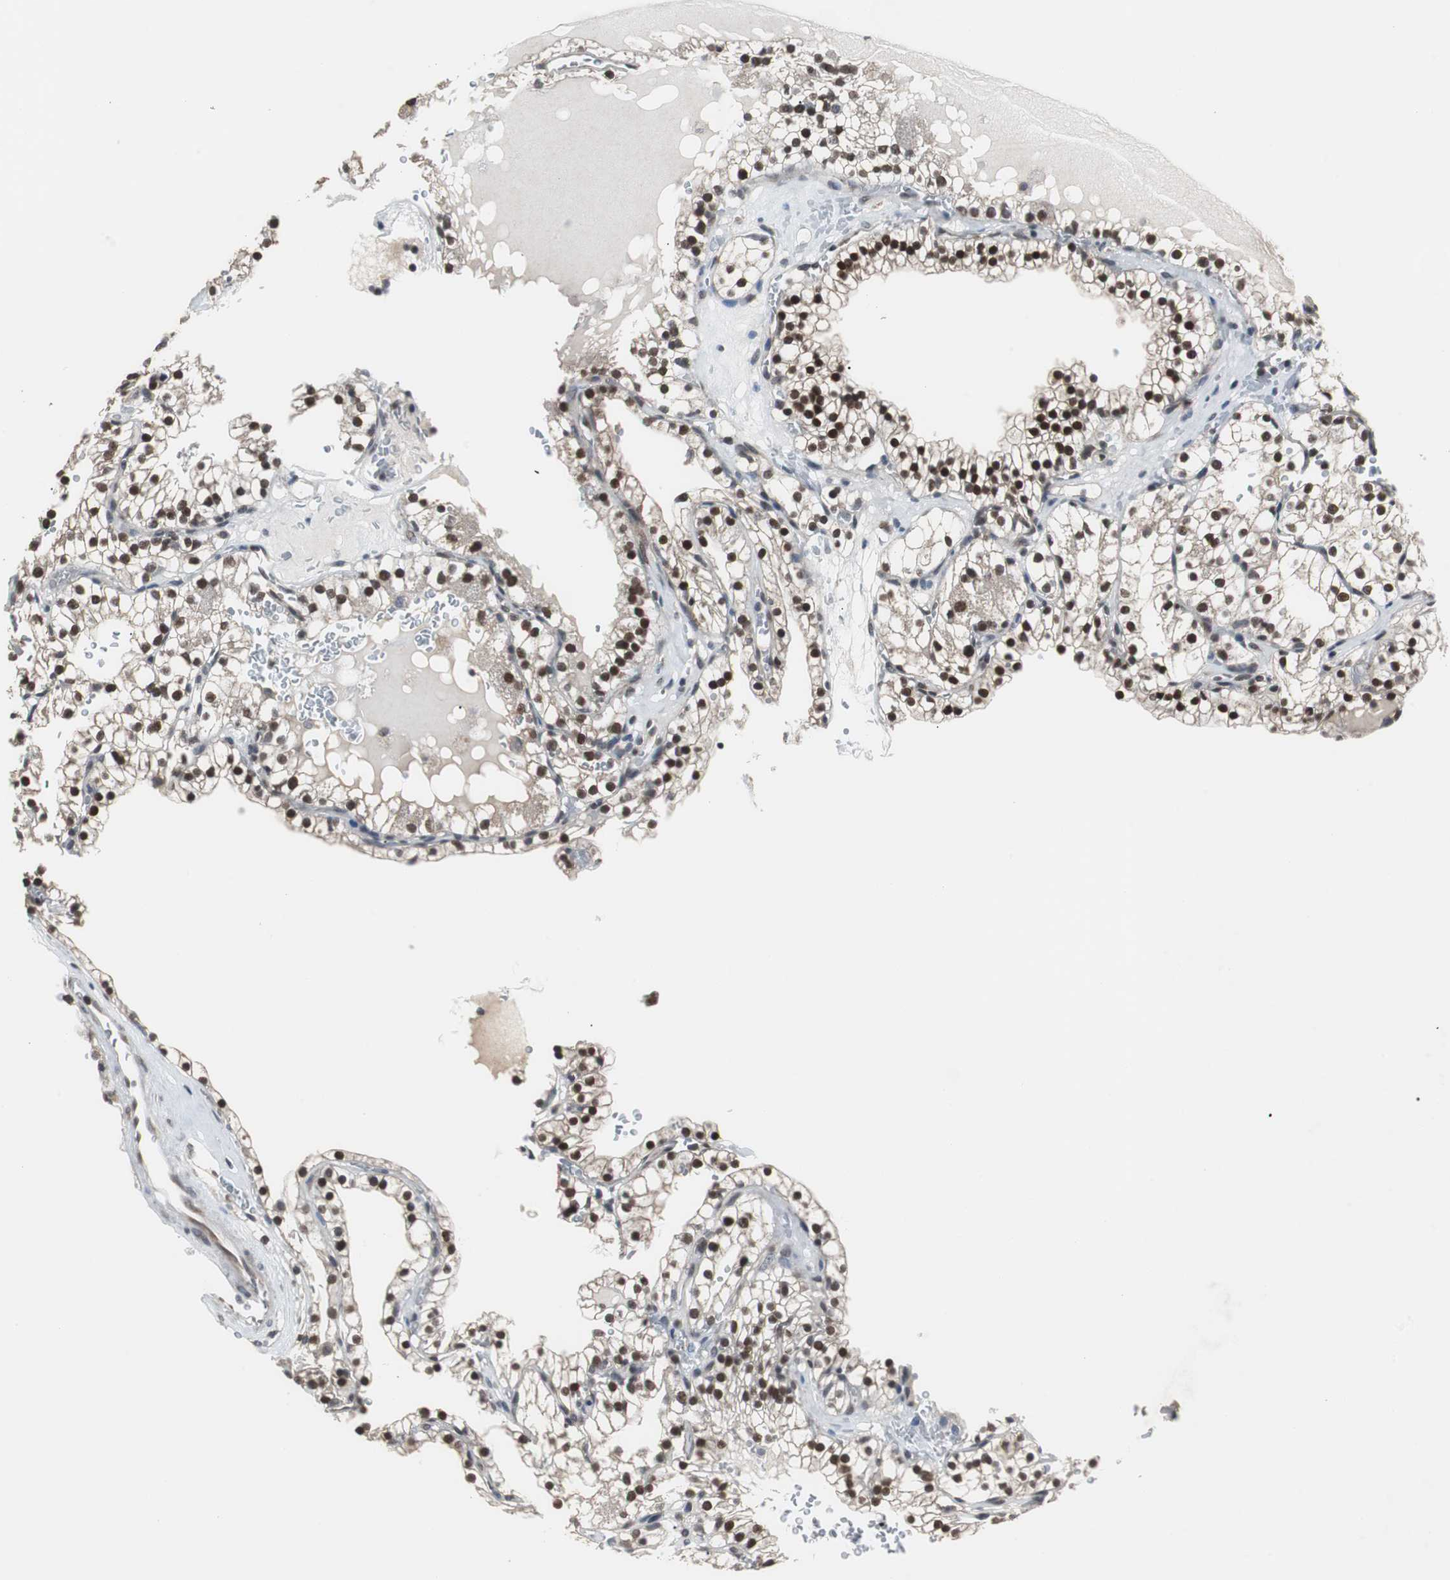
{"staining": {"intensity": "strong", "quantity": ">75%", "location": "nuclear"}, "tissue": "renal cancer", "cell_type": "Tumor cells", "image_type": "cancer", "snomed": [{"axis": "morphology", "description": "Adenocarcinoma, NOS"}, {"axis": "topography", "description": "Kidney"}], "caption": "This micrograph demonstrates immunohistochemistry (IHC) staining of renal adenocarcinoma, with high strong nuclear staining in approximately >75% of tumor cells.", "gene": "ZHX2", "patient": {"sex": "female", "age": 41}}